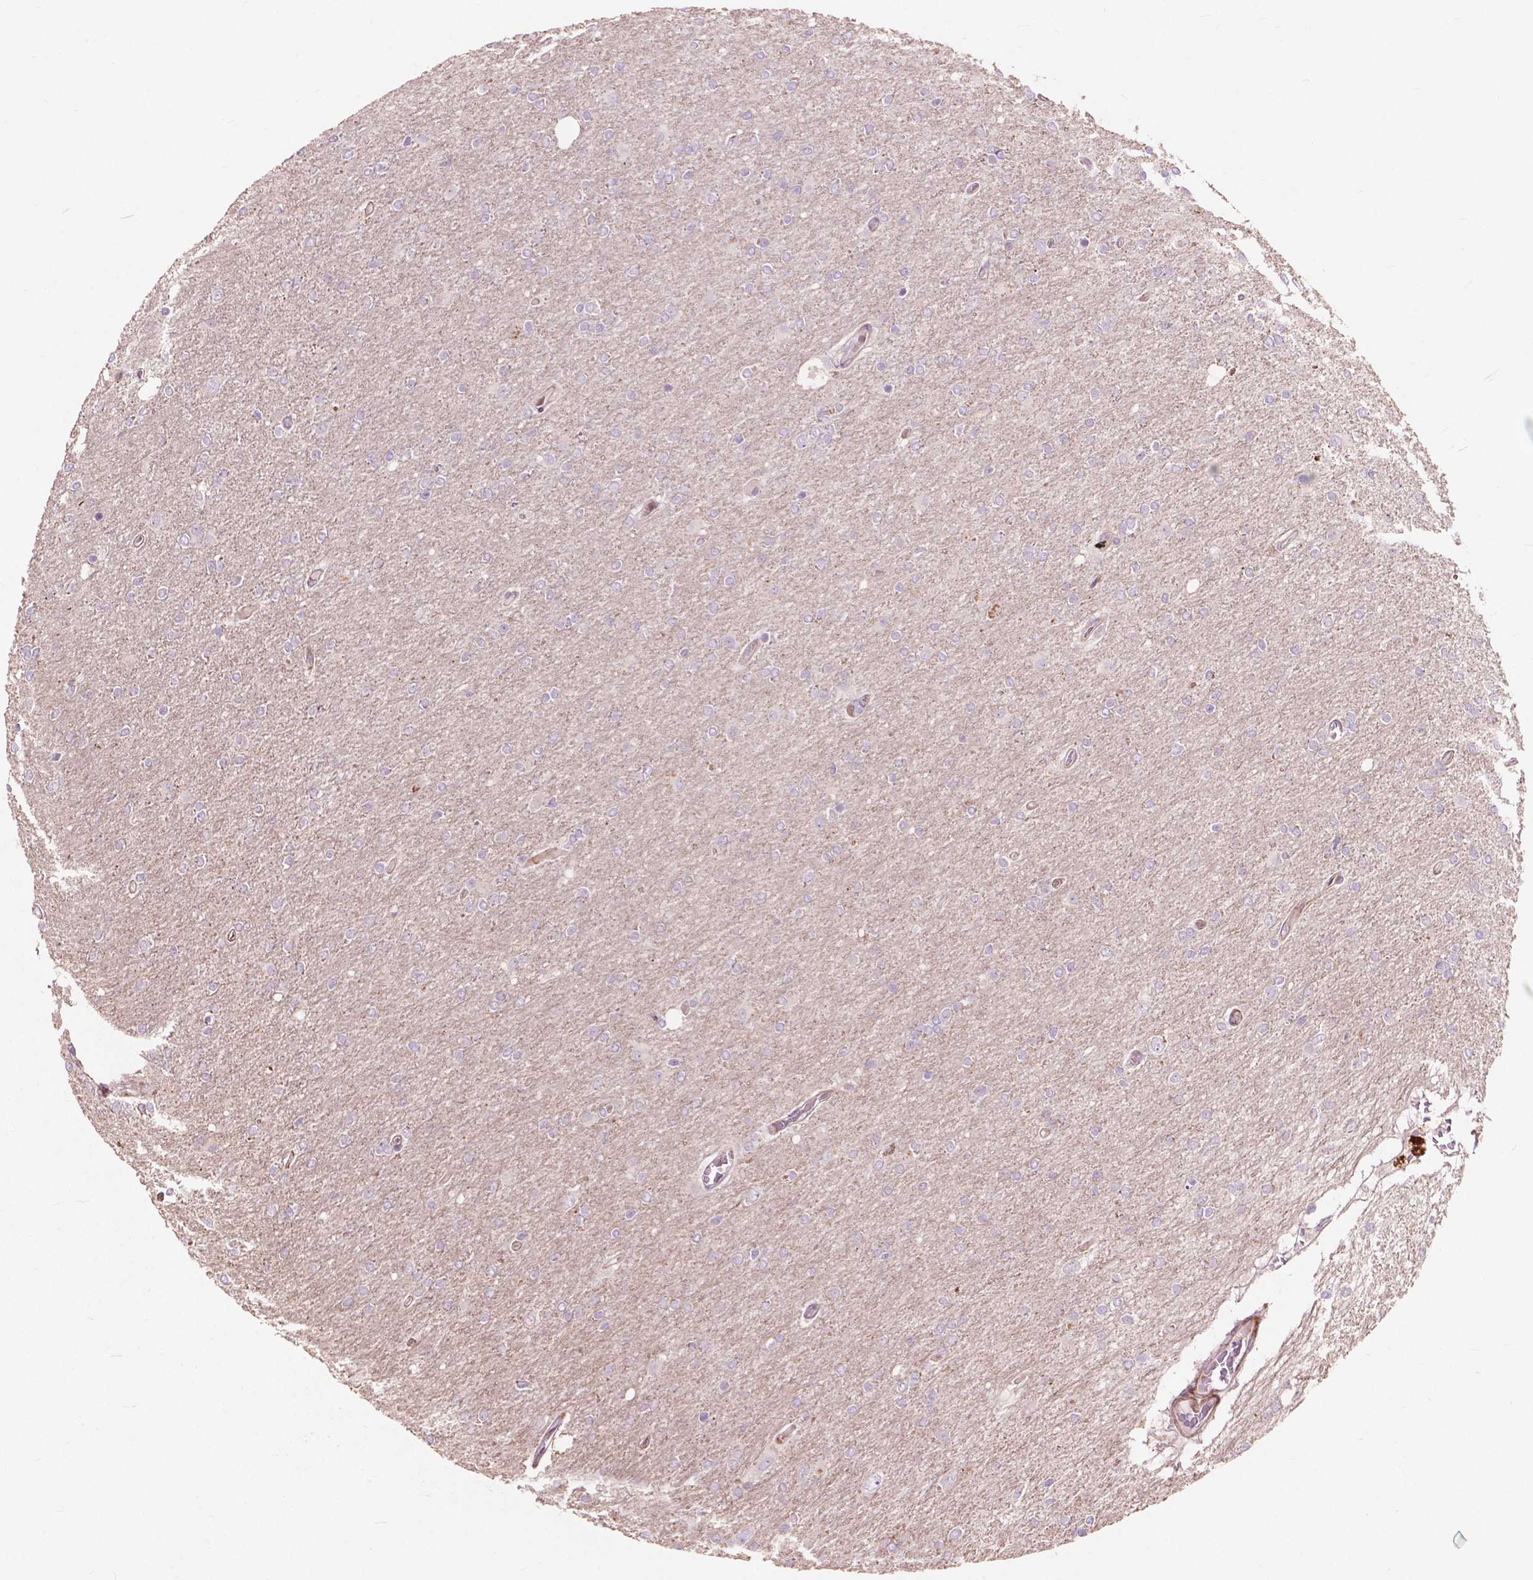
{"staining": {"intensity": "negative", "quantity": "none", "location": "none"}, "tissue": "glioma", "cell_type": "Tumor cells", "image_type": "cancer", "snomed": [{"axis": "morphology", "description": "Glioma, malignant, High grade"}, {"axis": "topography", "description": "Cerebral cortex"}], "caption": "IHC photomicrograph of human malignant glioma (high-grade) stained for a protein (brown), which reveals no staining in tumor cells.", "gene": "MORN1", "patient": {"sex": "male", "age": 70}}